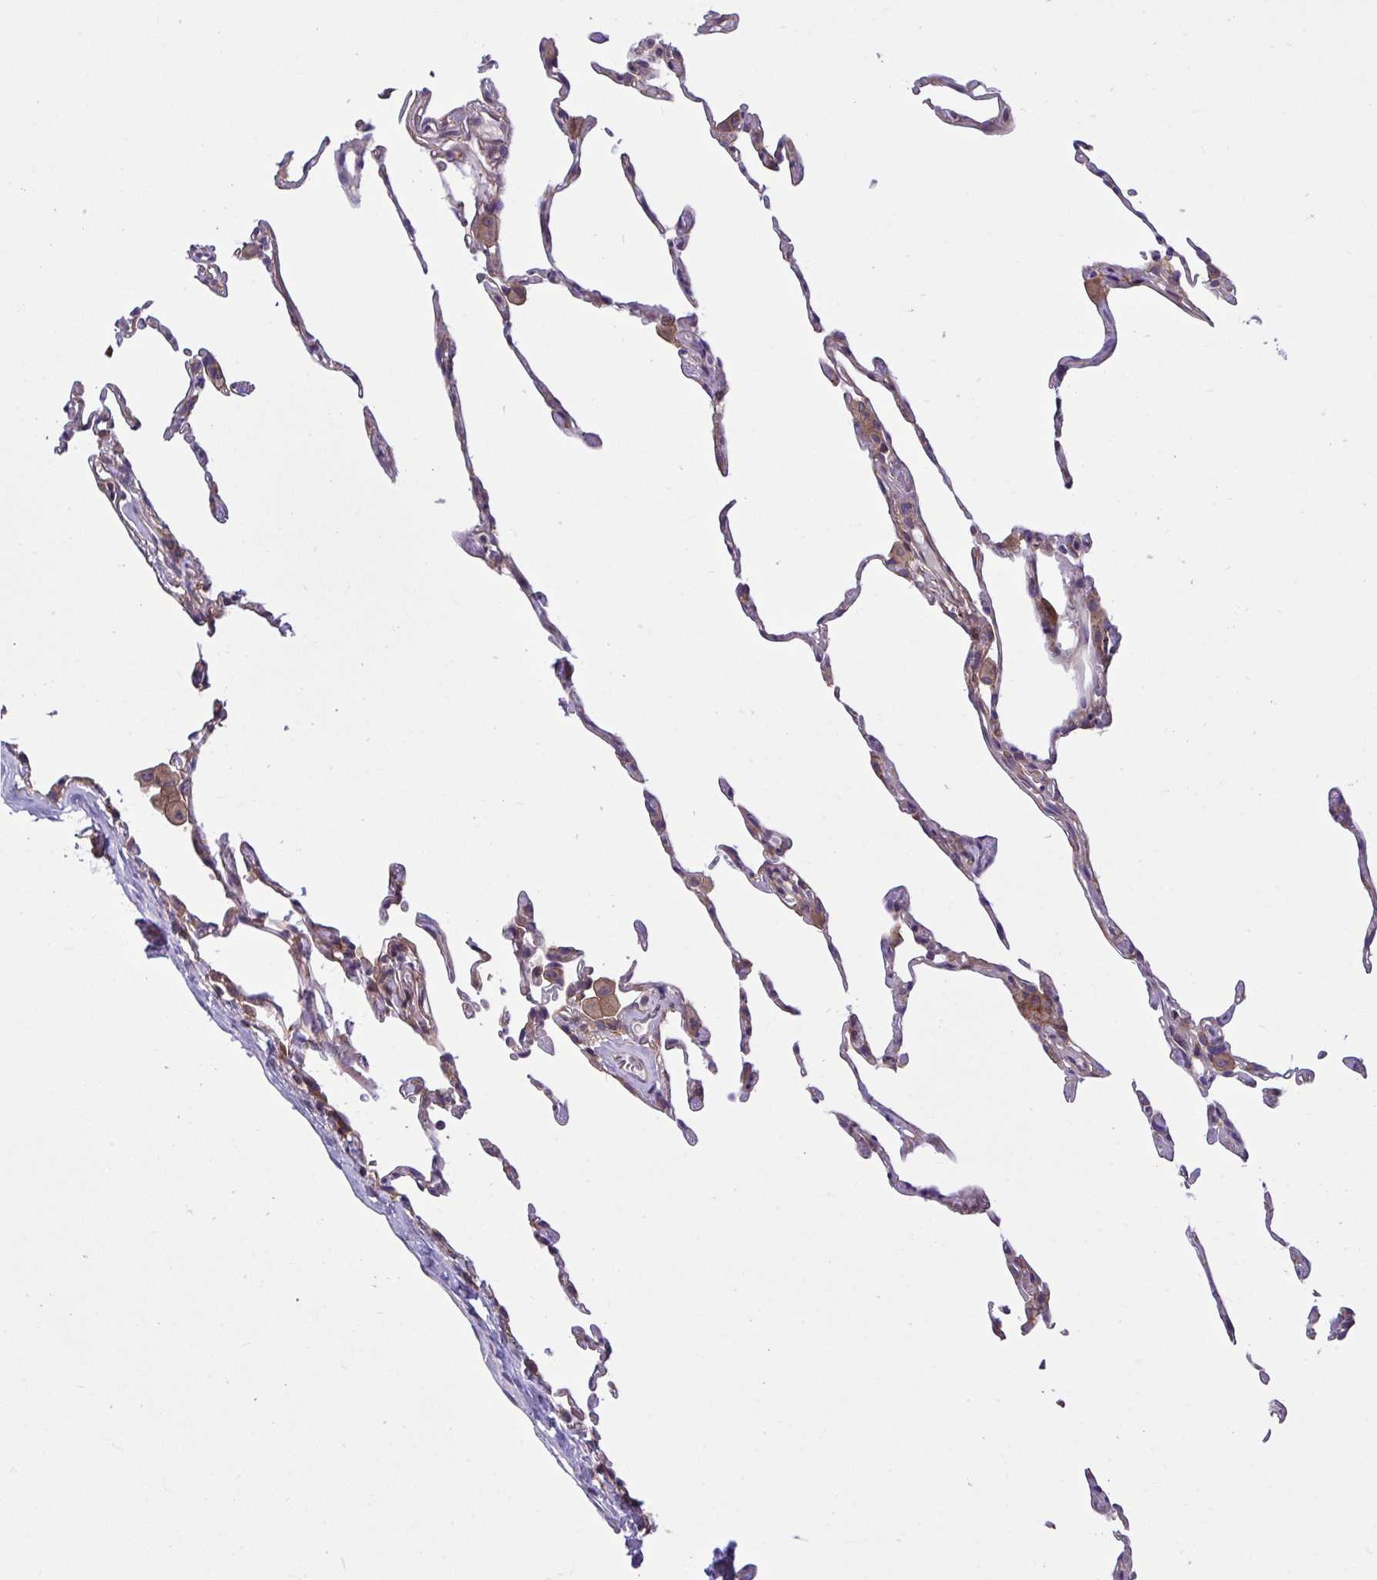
{"staining": {"intensity": "weak", "quantity": "<25%", "location": "cytoplasmic/membranous"}, "tissue": "lung", "cell_type": "Alveolar cells", "image_type": "normal", "snomed": [{"axis": "morphology", "description": "Normal tissue, NOS"}, {"axis": "topography", "description": "Lung"}], "caption": "Normal lung was stained to show a protein in brown. There is no significant expression in alveolar cells.", "gene": "GRB14", "patient": {"sex": "female", "age": 57}}